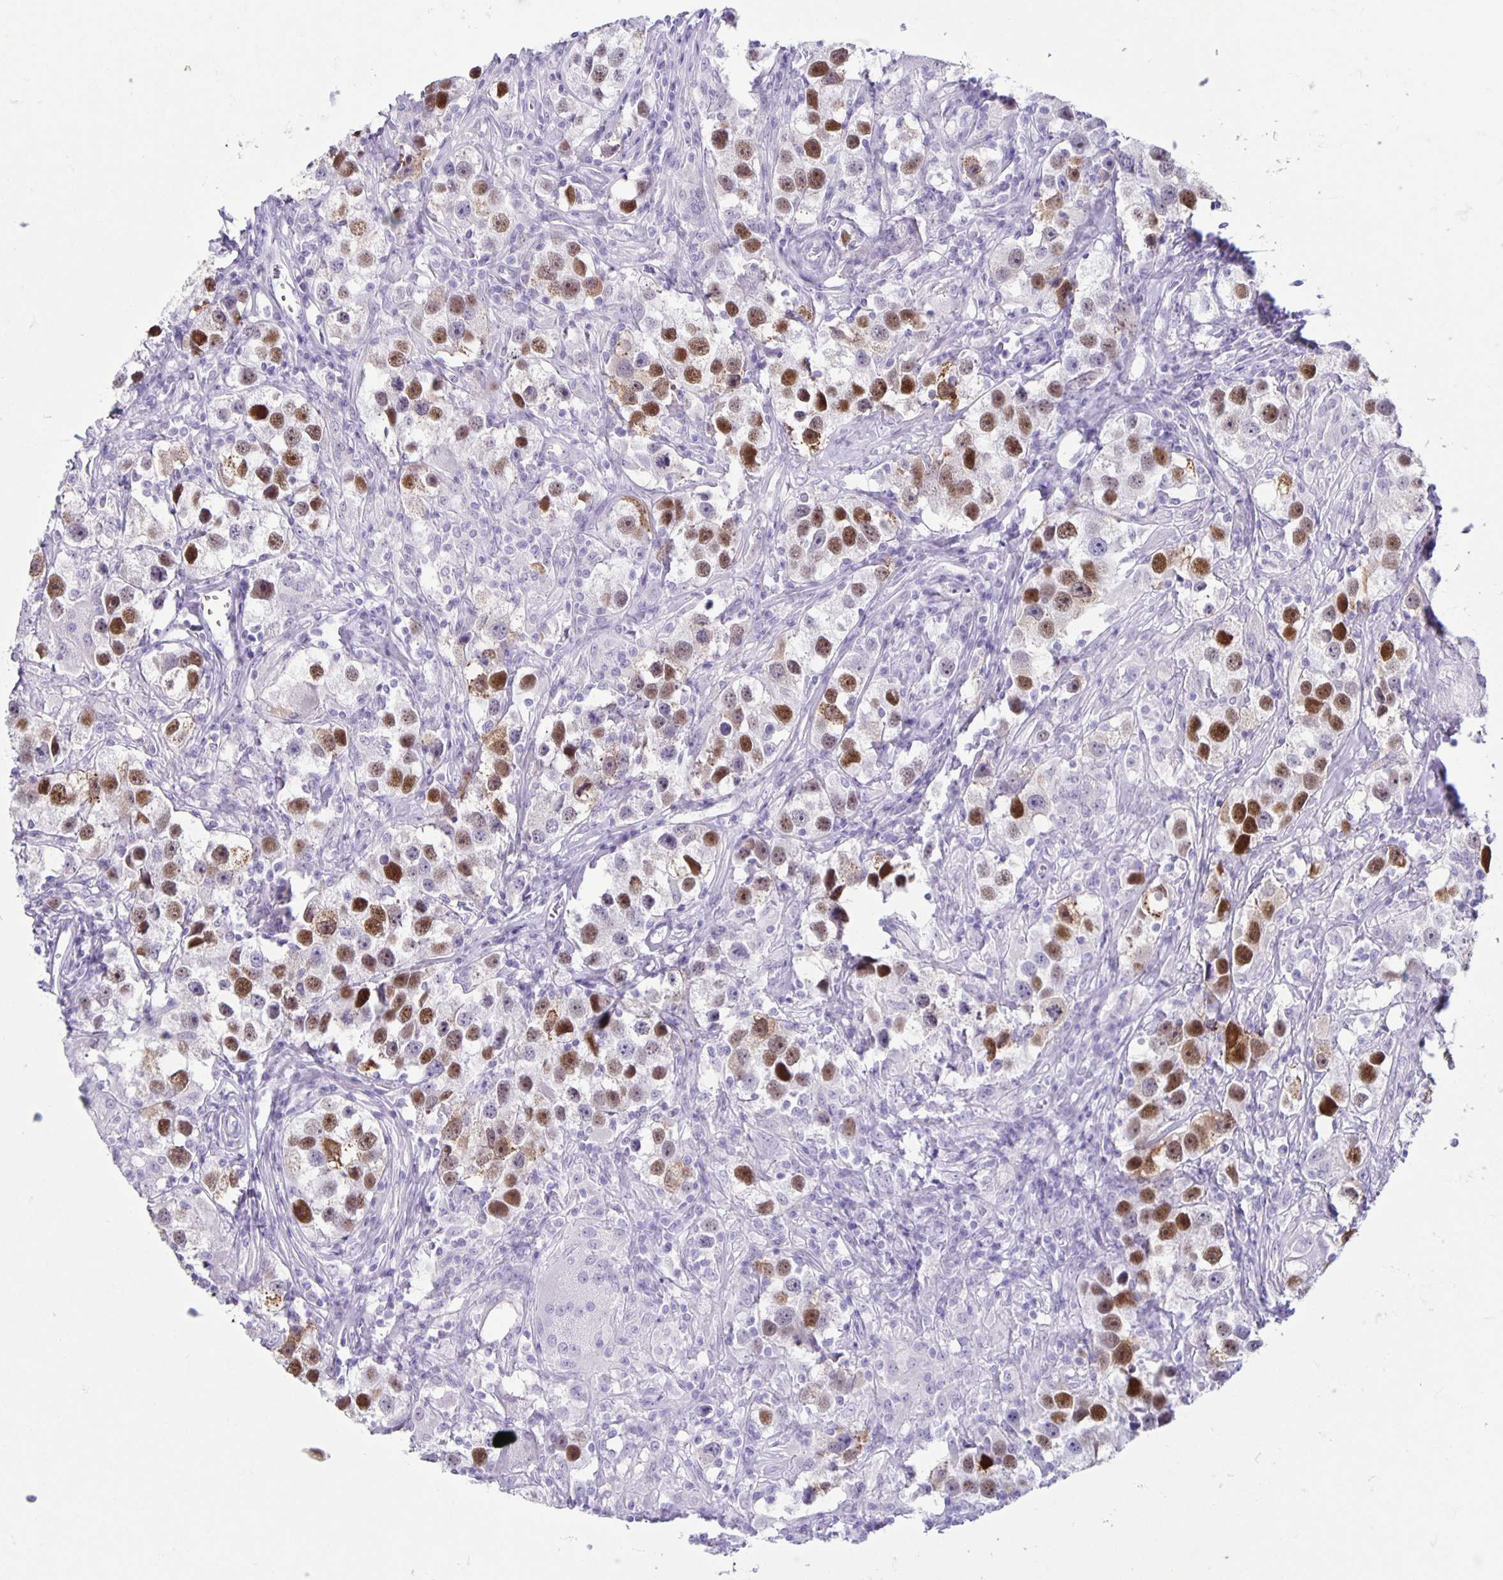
{"staining": {"intensity": "moderate", "quantity": "25%-75%", "location": "nuclear"}, "tissue": "testis cancer", "cell_type": "Tumor cells", "image_type": "cancer", "snomed": [{"axis": "morphology", "description": "Seminoma, NOS"}, {"axis": "topography", "description": "Testis"}], "caption": "Protein analysis of testis cancer tissue reveals moderate nuclear expression in about 25%-75% of tumor cells. (DAB (3,3'-diaminobenzidine) = brown stain, brightfield microscopy at high magnification).", "gene": "CT45A5", "patient": {"sex": "male", "age": 49}}